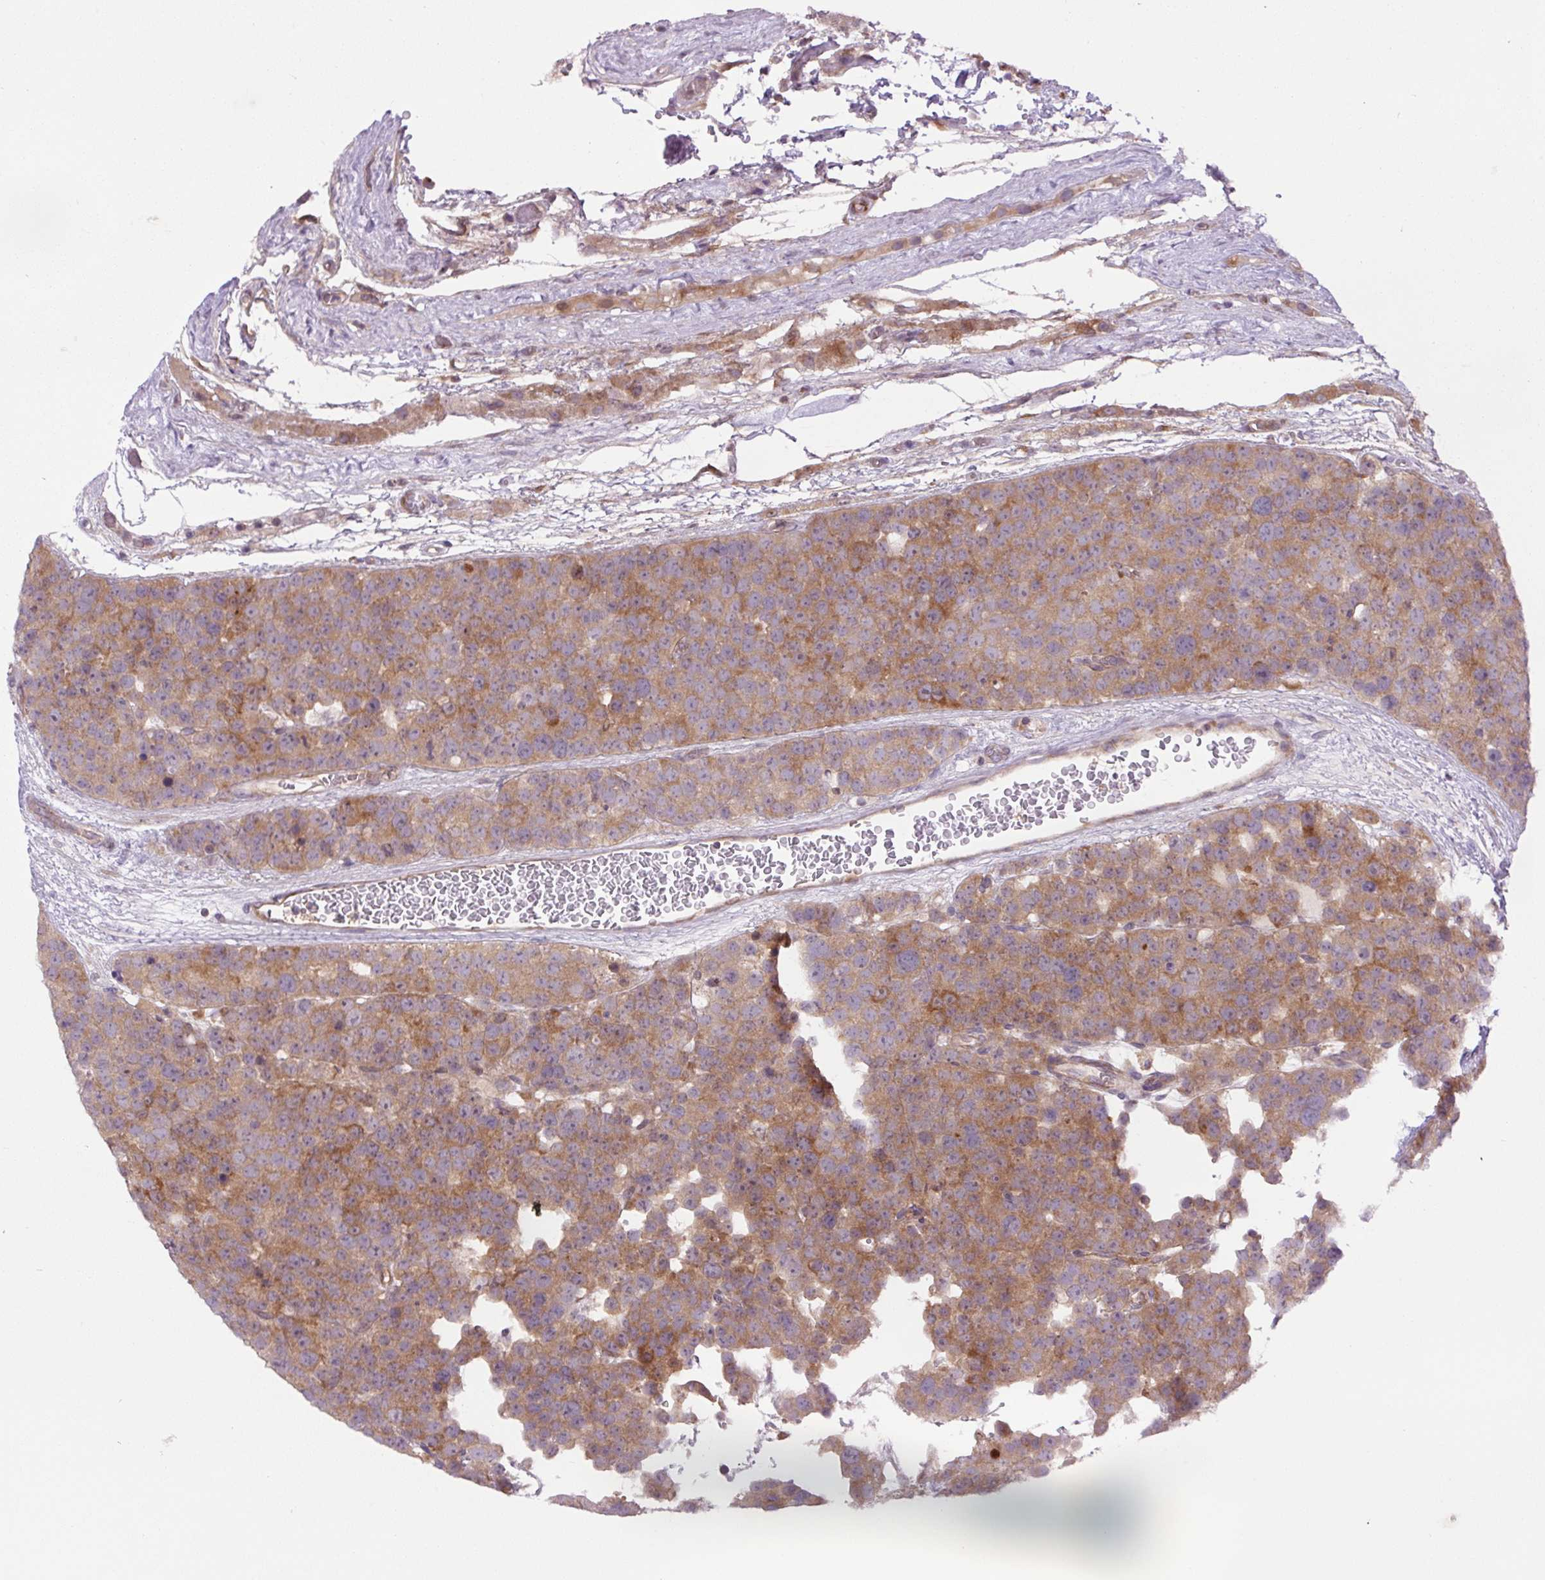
{"staining": {"intensity": "moderate", "quantity": ">75%", "location": "cytoplasmic/membranous"}, "tissue": "testis cancer", "cell_type": "Tumor cells", "image_type": "cancer", "snomed": [{"axis": "morphology", "description": "Seminoma, NOS"}, {"axis": "topography", "description": "Testis"}], "caption": "Seminoma (testis) stained with immunohistochemistry (IHC) demonstrates moderate cytoplasmic/membranous staining in about >75% of tumor cells.", "gene": "MINK1", "patient": {"sex": "male", "age": 71}}